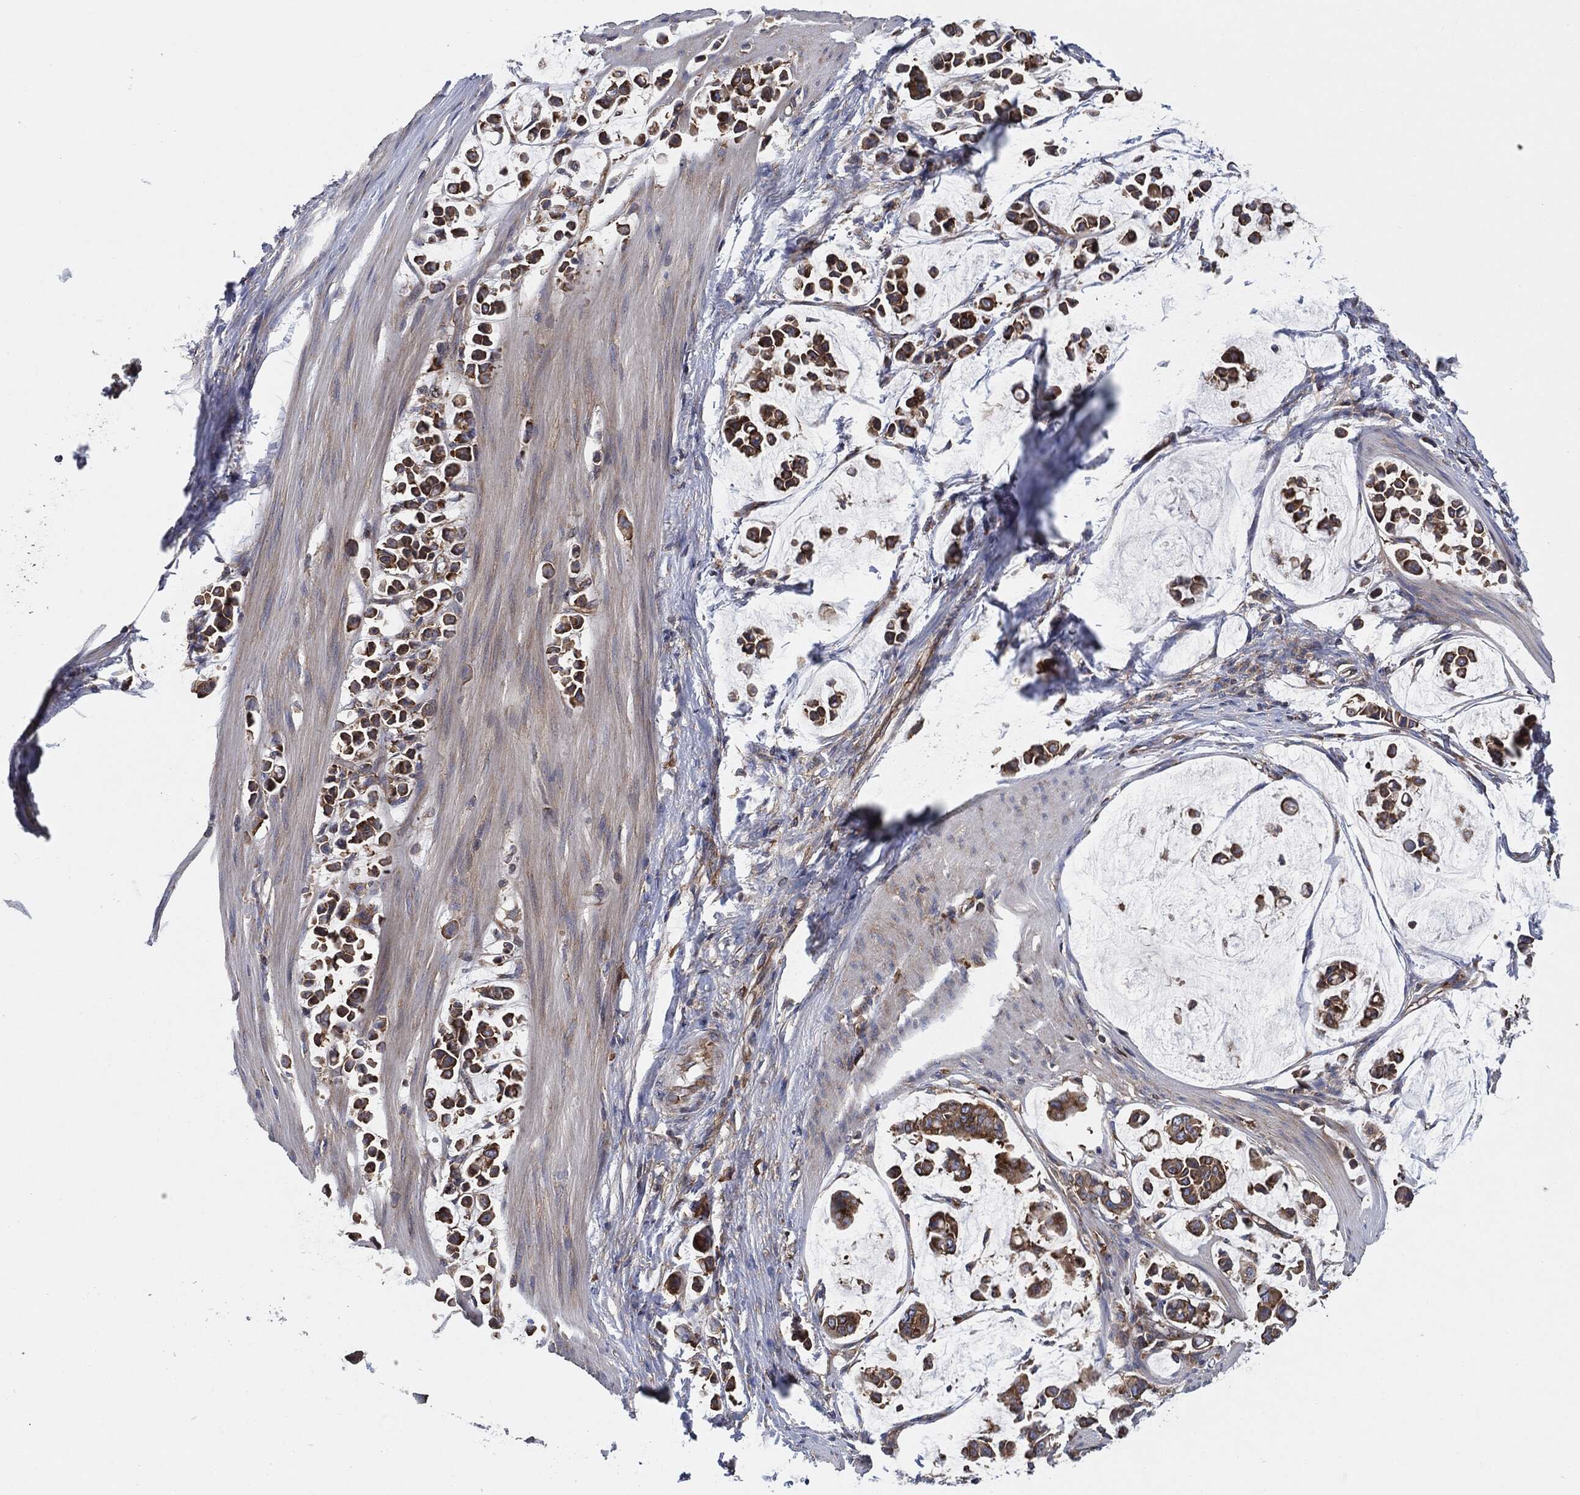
{"staining": {"intensity": "moderate", "quantity": ">75%", "location": "cytoplasmic/membranous"}, "tissue": "stomach cancer", "cell_type": "Tumor cells", "image_type": "cancer", "snomed": [{"axis": "morphology", "description": "Adenocarcinoma, NOS"}, {"axis": "topography", "description": "Stomach"}], "caption": "A high-resolution photomicrograph shows immunohistochemistry staining of stomach adenocarcinoma, which demonstrates moderate cytoplasmic/membranous staining in about >75% of tumor cells.", "gene": "EIF2S2", "patient": {"sex": "male", "age": 82}}